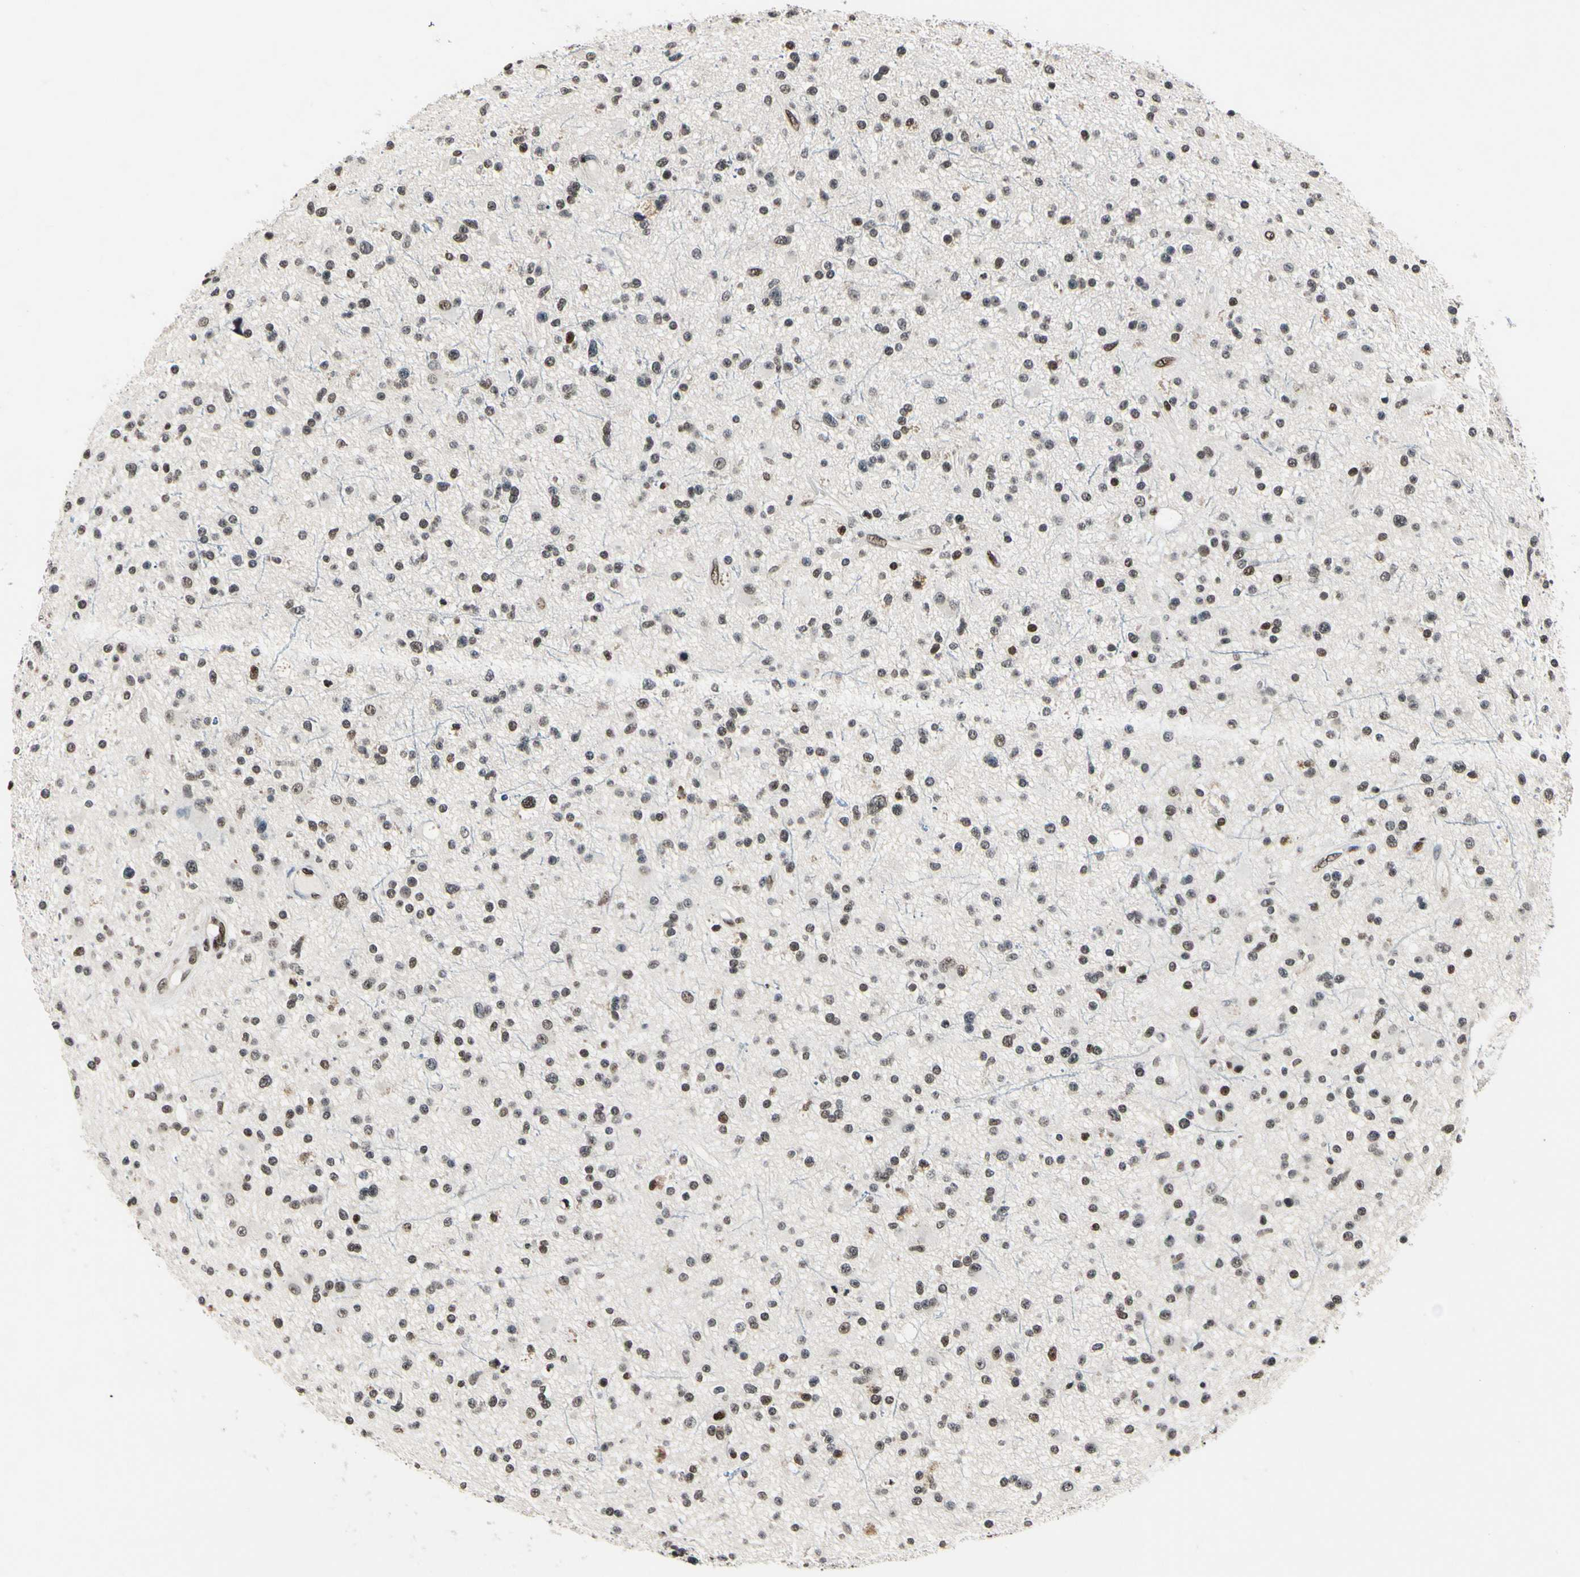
{"staining": {"intensity": "strong", "quantity": "25%-75%", "location": "nuclear"}, "tissue": "glioma", "cell_type": "Tumor cells", "image_type": "cancer", "snomed": [{"axis": "morphology", "description": "Glioma, malignant, High grade"}, {"axis": "topography", "description": "Brain"}], "caption": "An immunohistochemistry (IHC) histopathology image of tumor tissue is shown. Protein staining in brown shows strong nuclear positivity in glioma within tumor cells. (DAB = brown stain, brightfield microscopy at high magnification).", "gene": "RECQL", "patient": {"sex": "male", "age": 33}}